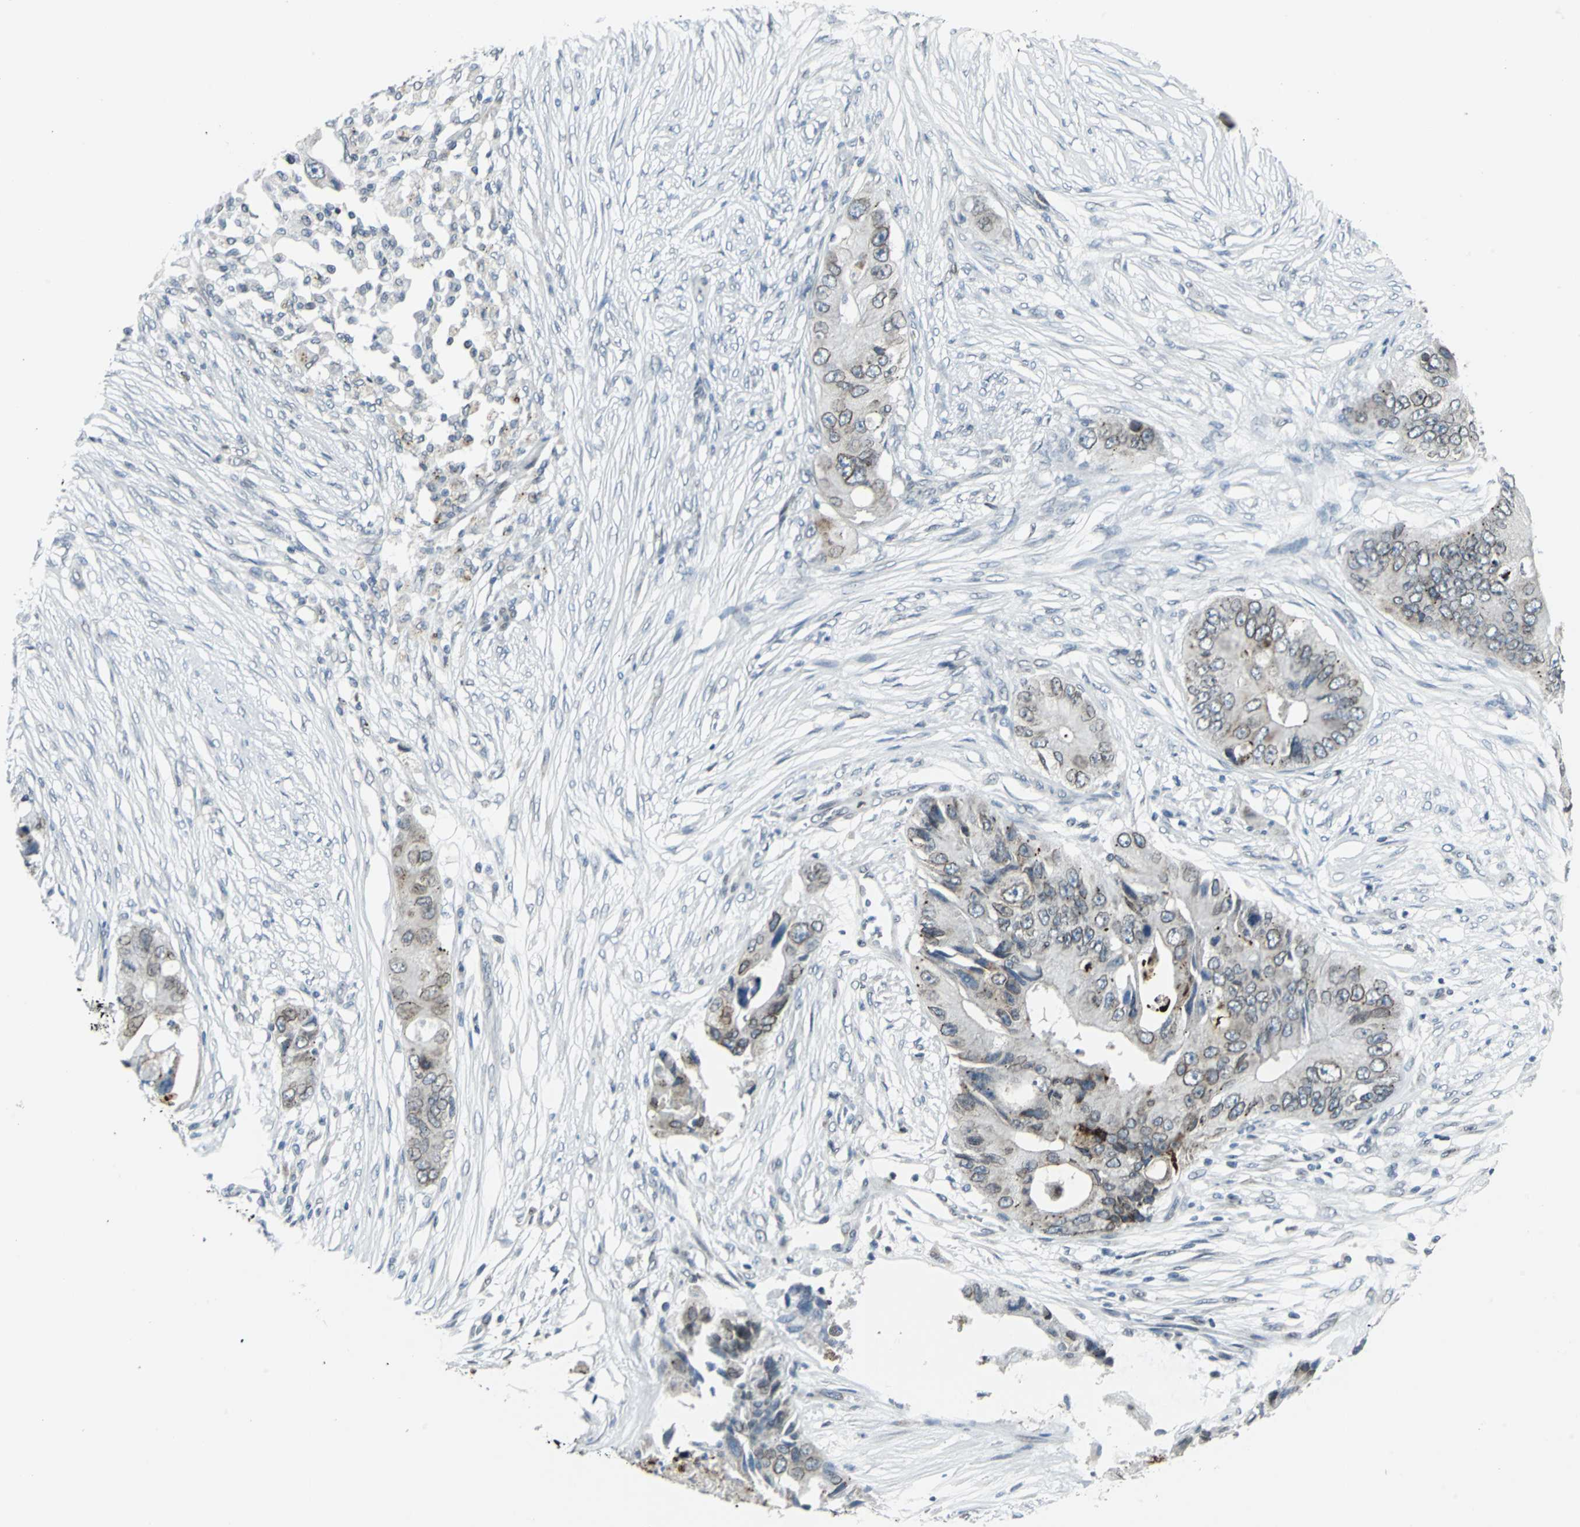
{"staining": {"intensity": "weak", "quantity": "25%-75%", "location": "cytoplasmic/membranous,nuclear"}, "tissue": "colorectal cancer", "cell_type": "Tumor cells", "image_type": "cancer", "snomed": [{"axis": "morphology", "description": "Adenocarcinoma, NOS"}, {"axis": "topography", "description": "Colon"}], "caption": "A high-resolution histopathology image shows immunohistochemistry staining of adenocarcinoma (colorectal), which demonstrates weak cytoplasmic/membranous and nuclear staining in about 25%-75% of tumor cells.", "gene": "SNUPN", "patient": {"sex": "male", "age": 71}}